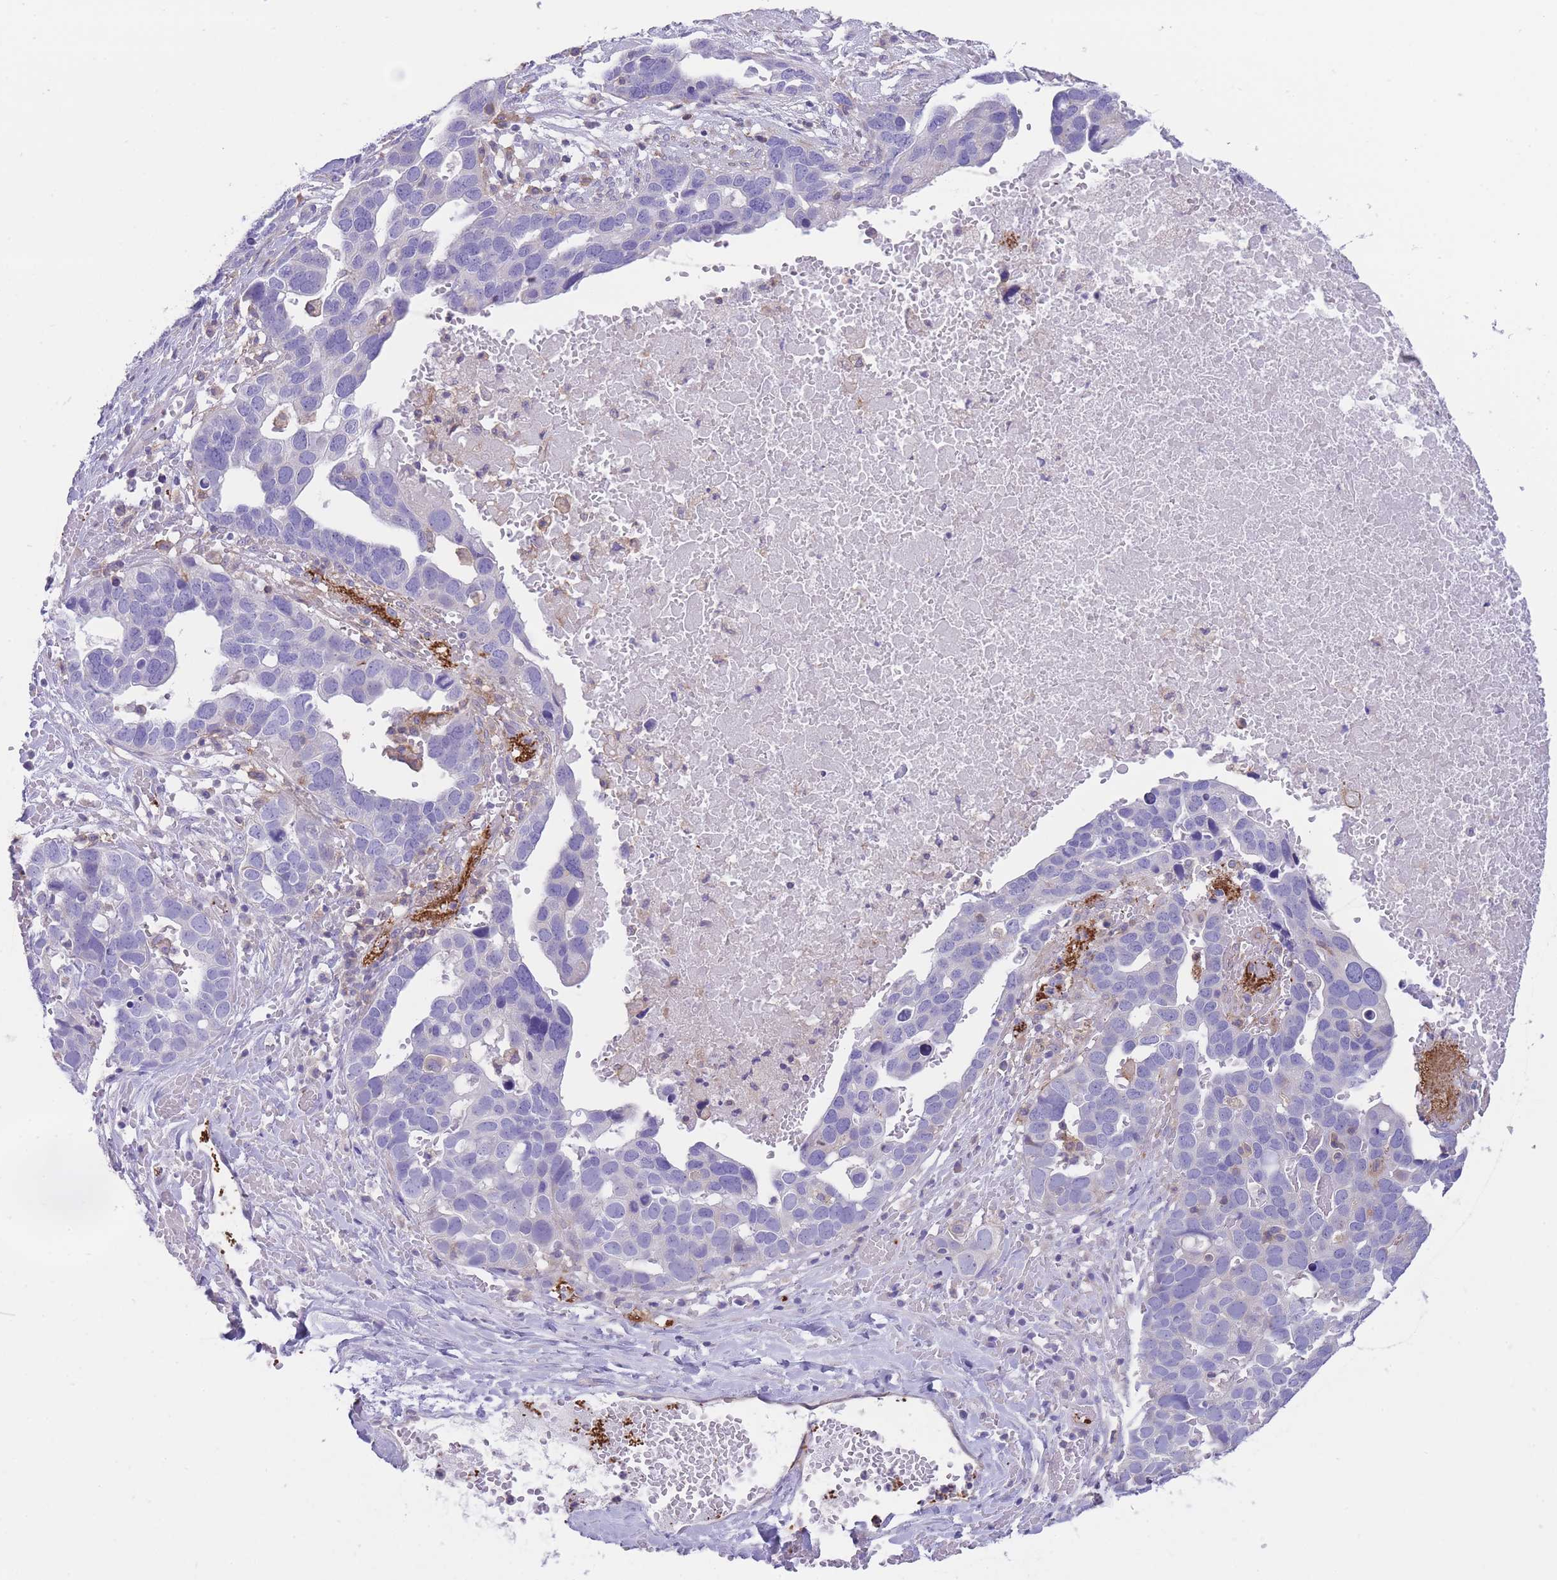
{"staining": {"intensity": "negative", "quantity": "none", "location": "none"}, "tissue": "ovarian cancer", "cell_type": "Tumor cells", "image_type": "cancer", "snomed": [{"axis": "morphology", "description": "Cystadenocarcinoma, serous, NOS"}, {"axis": "topography", "description": "Ovary"}], "caption": "An immunohistochemistry histopathology image of ovarian cancer is shown. There is no staining in tumor cells of ovarian cancer.", "gene": "LDB3", "patient": {"sex": "female", "age": 54}}